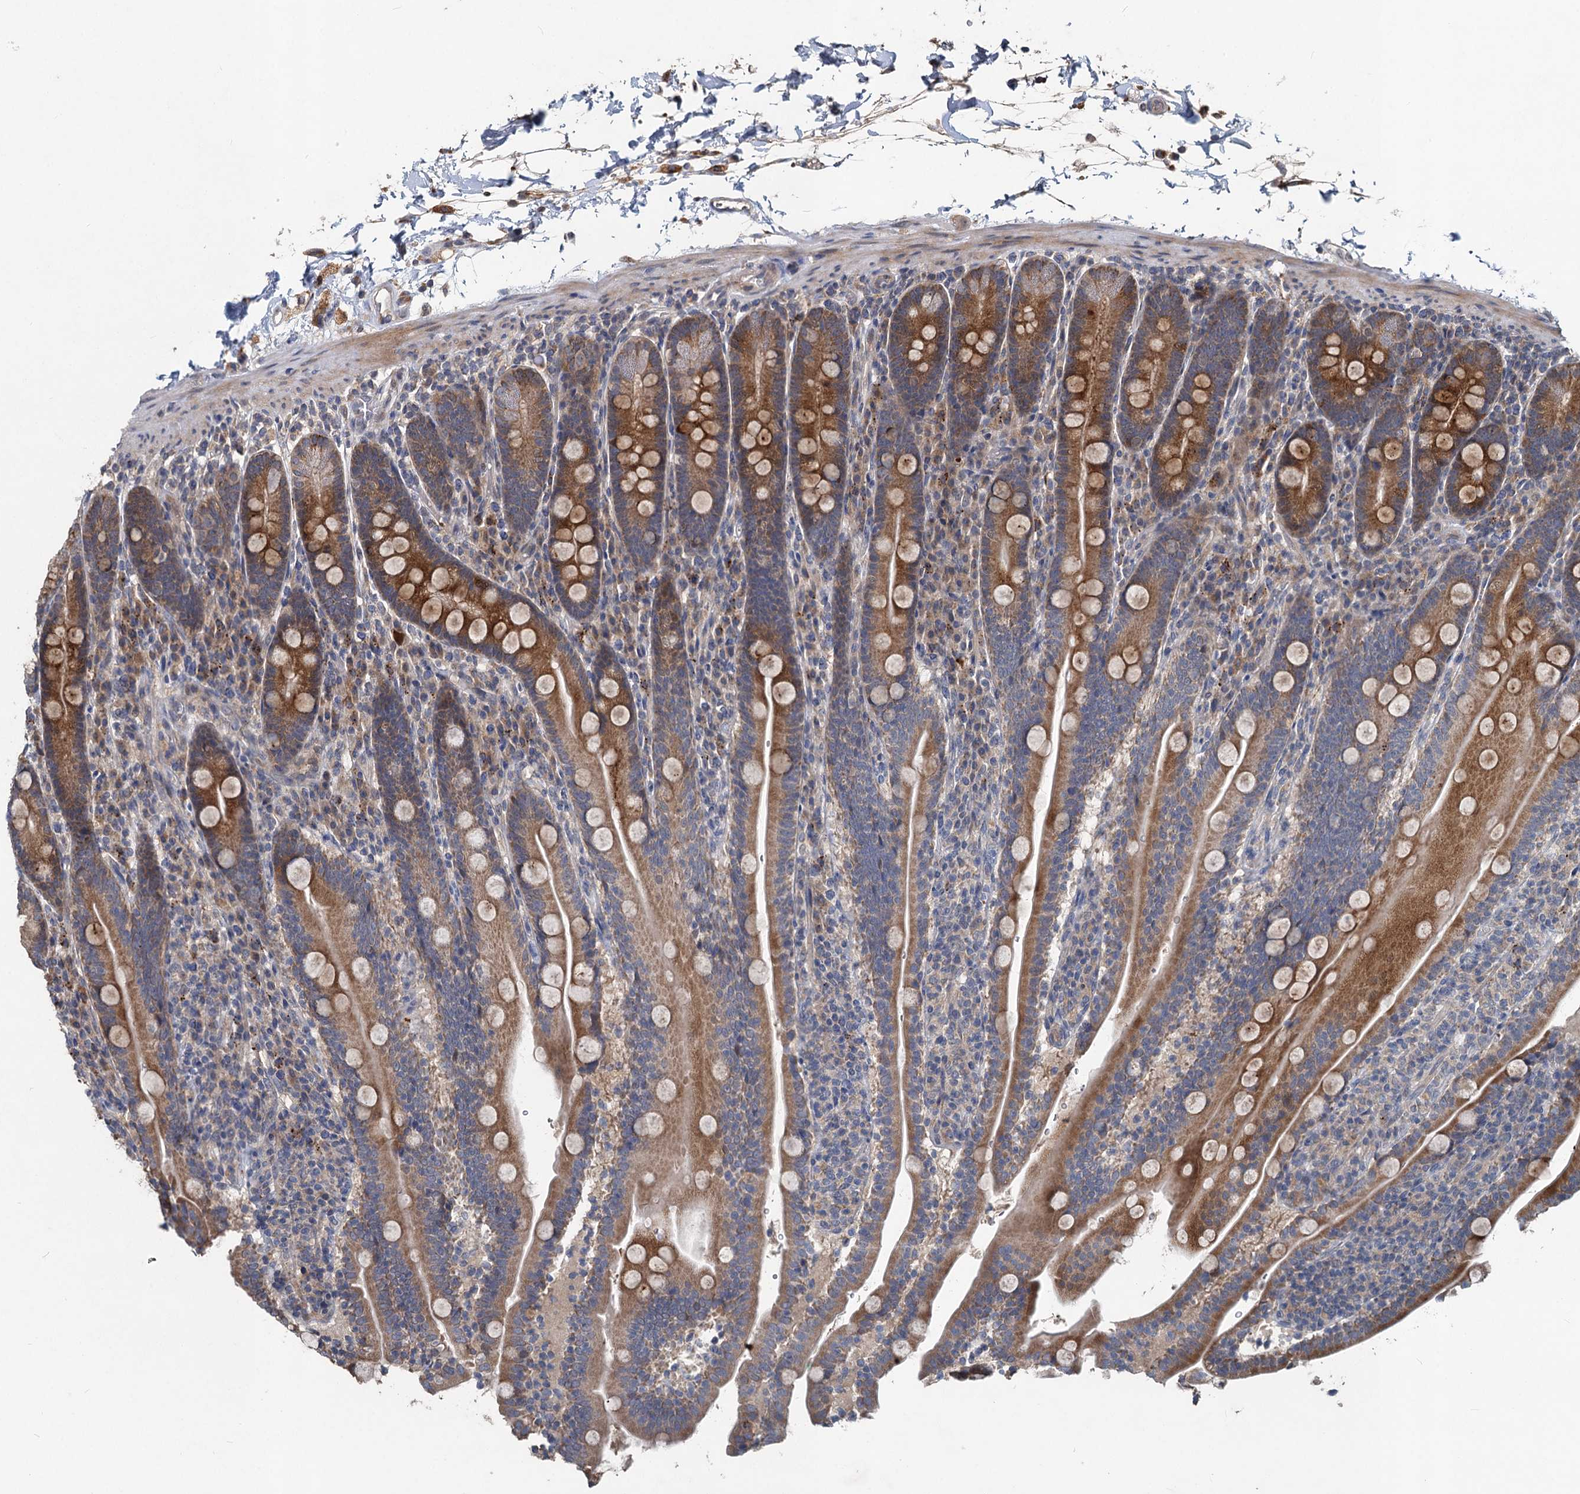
{"staining": {"intensity": "moderate", "quantity": ">75%", "location": "cytoplasmic/membranous"}, "tissue": "duodenum", "cell_type": "Glandular cells", "image_type": "normal", "snomed": [{"axis": "morphology", "description": "Normal tissue, NOS"}, {"axis": "topography", "description": "Duodenum"}], "caption": "Brown immunohistochemical staining in benign human duodenum shows moderate cytoplasmic/membranous expression in about >75% of glandular cells.", "gene": "OTUB1", "patient": {"sex": "male", "age": 35}}